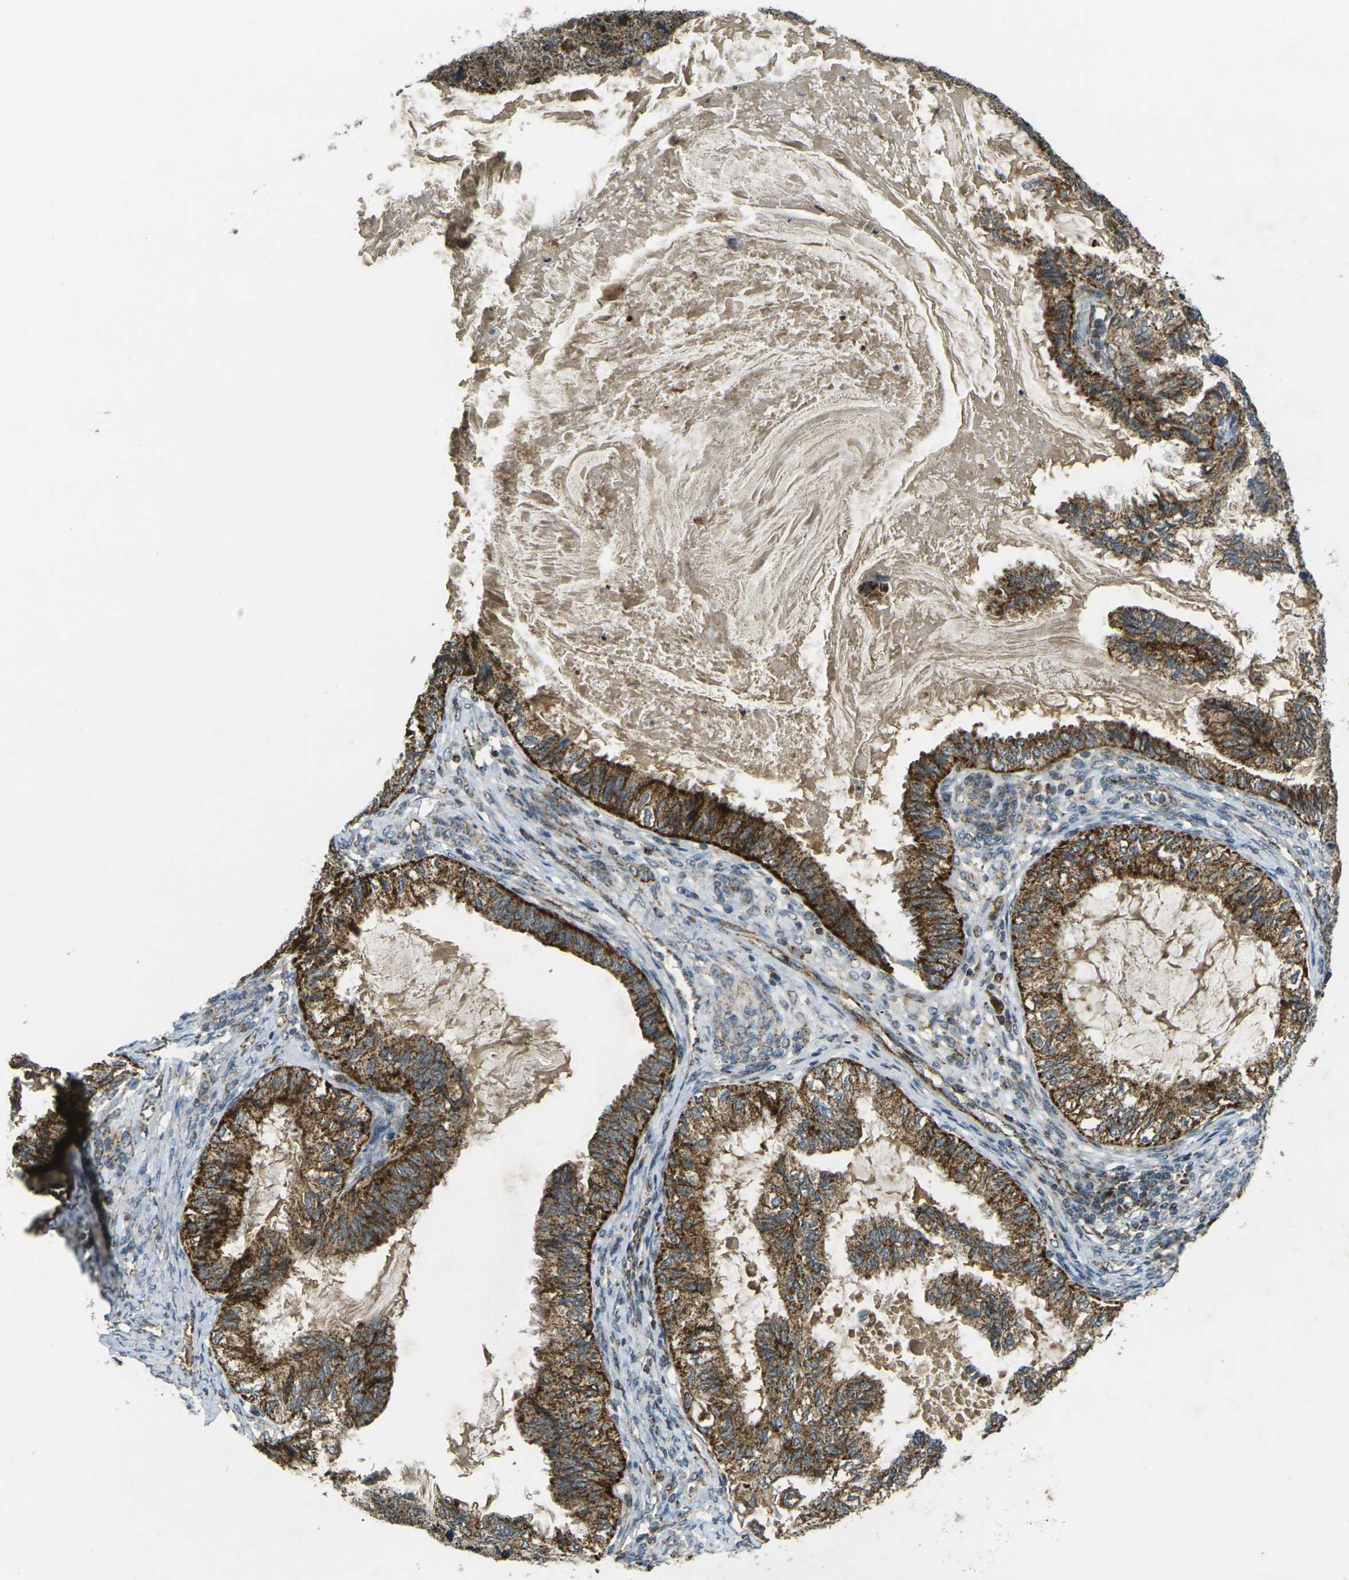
{"staining": {"intensity": "strong", "quantity": ">75%", "location": "cytoplasmic/membranous"}, "tissue": "cervical cancer", "cell_type": "Tumor cells", "image_type": "cancer", "snomed": [{"axis": "morphology", "description": "Normal tissue, NOS"}, {"axis": "morphology", "description": "Adenocarcinoma, NOS"}, {"axis": "topography", "description": "Cervix"}, {"axis": "topography", "description": "Endometrium"}], "caption": "Immunohistochemistry of cervical cancer (adenocarcinoma) demonstrates high levels of strong cytoplasmic/membranous positivity in approximately >75% of tumor cells. (DAB = brown stain, brightfield microscopy at high magnification).", "gene": "IGF1R", "patient": {"sex": "female", "age": 86}}